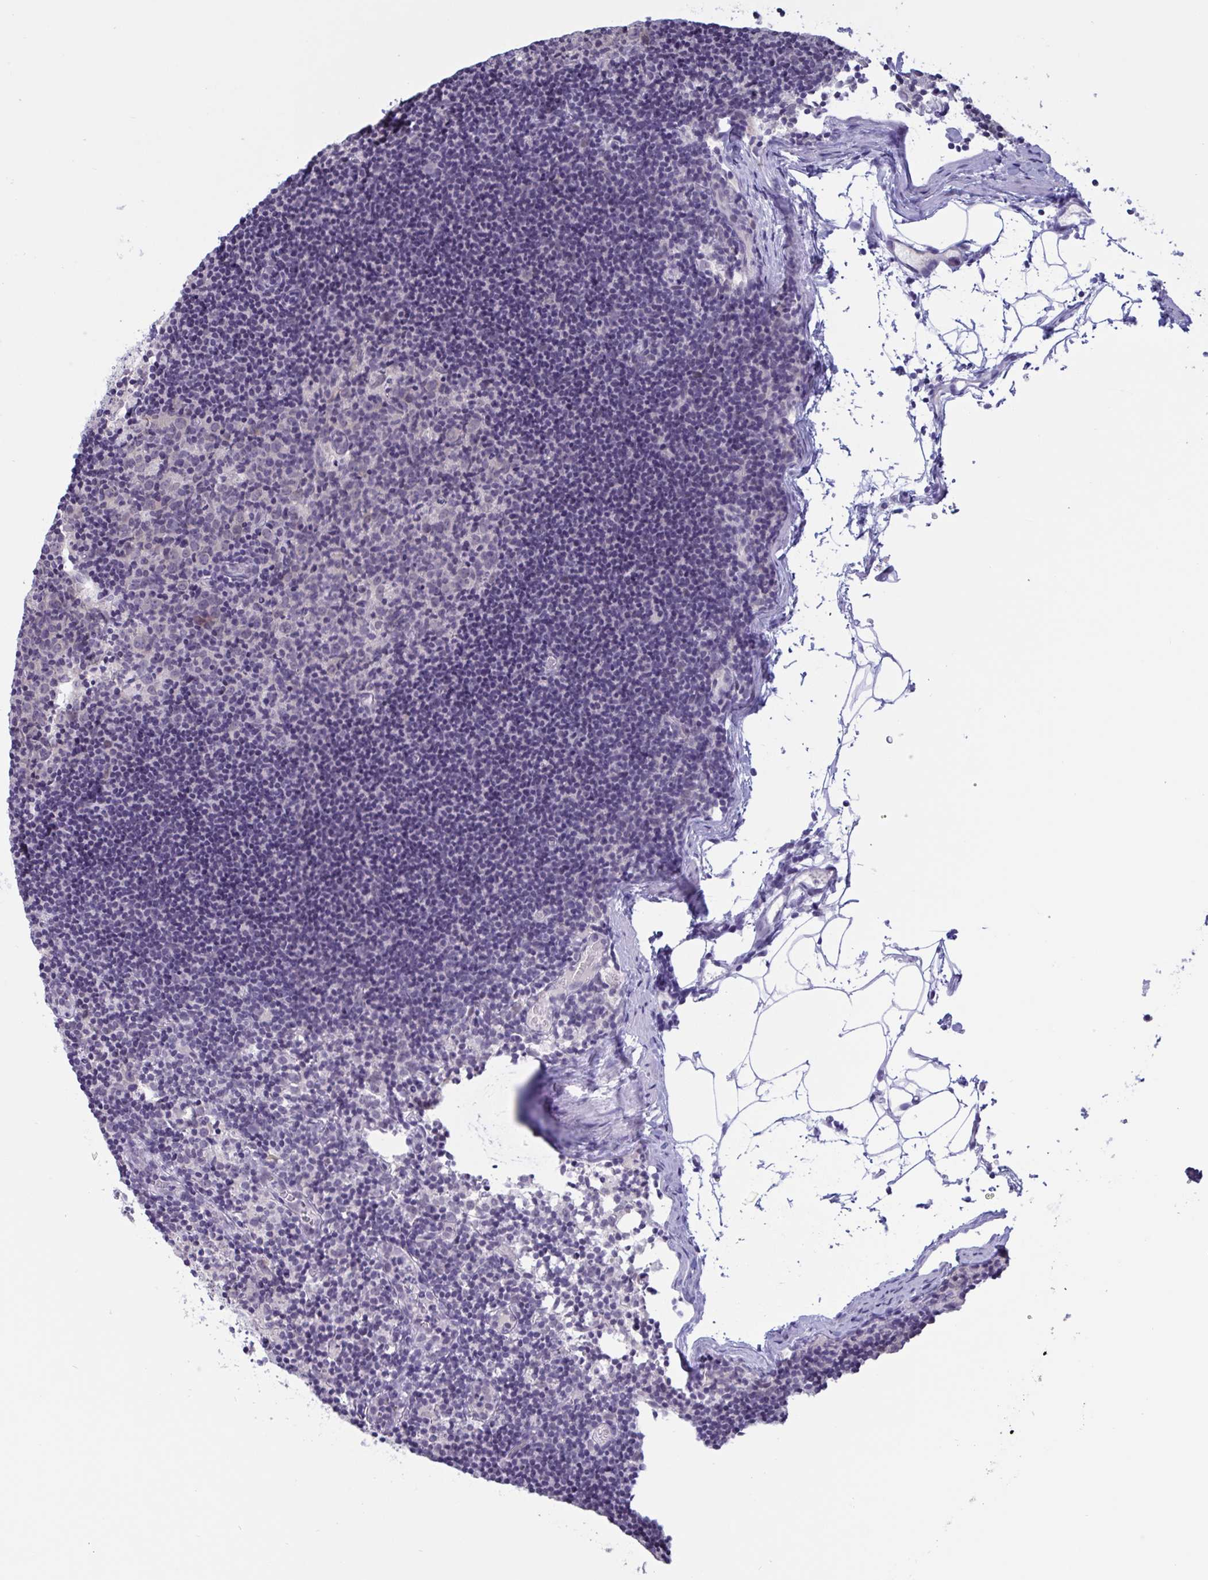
{"staining": {"intensity": "negative", "quantity": "none", "location": "none"}, "tissue": "lymph node", "cell_type": "Germinal center cells", "image_type": "normal", "snomed": [{"axis": "morphology", "description": "Normal tissue, NOS"}, {"axis": "topography", "description": "Lymph node"}], "caption": "The image reveals no significant staining in germinal center cells of lymph node.", "gene": "SERPINB13", "patient": {"sex": "female", "age": 45}}